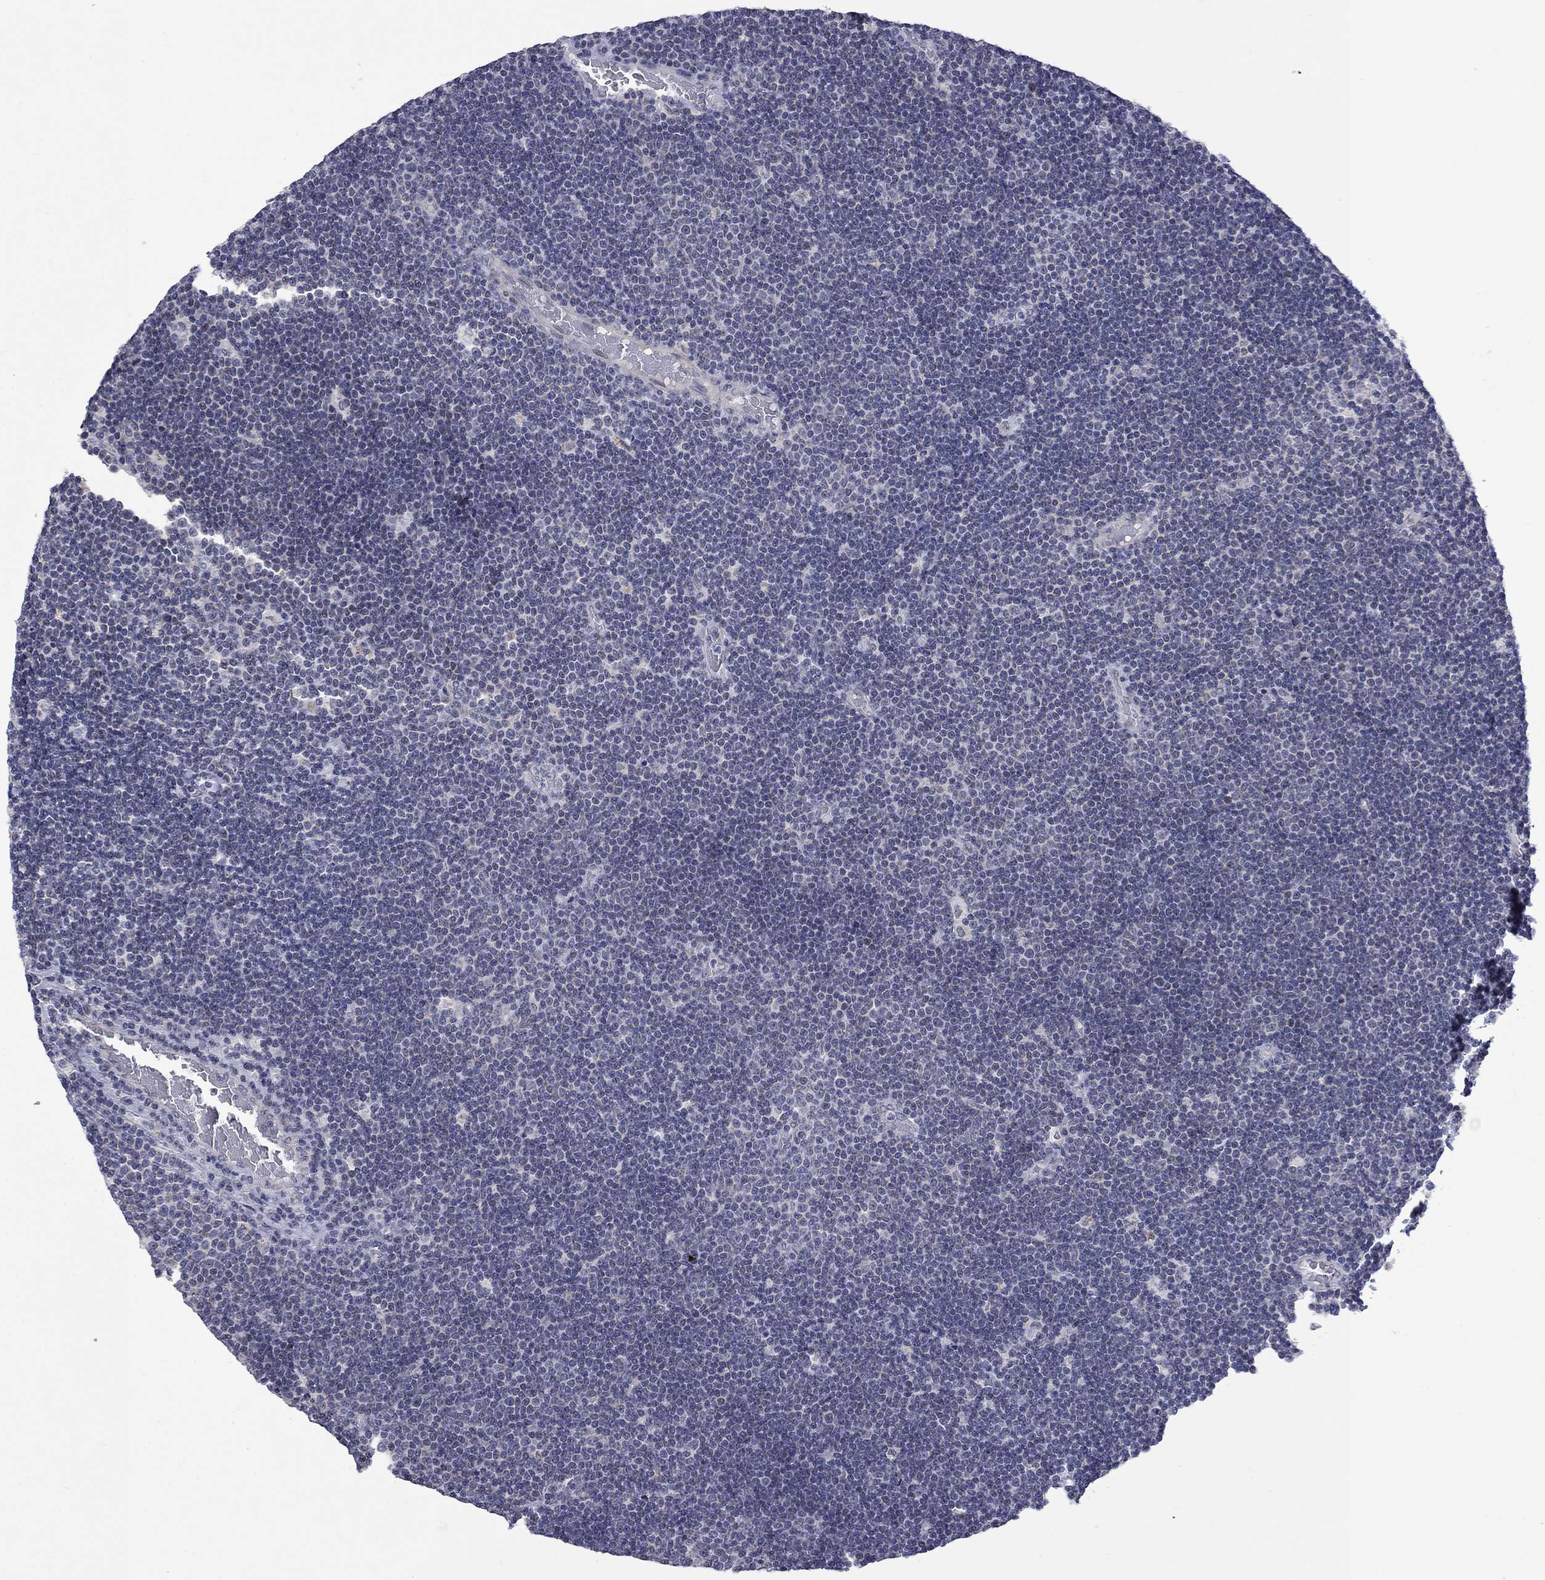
{"staining": {"intensity": "negative", "quantity": "none", "location": "none"}, "tissue": "lymphoma", "cell_type": "Tumor cells", "image_type": "cancer", "snomed": [{"axis": "morphology", "description": "Malignant lymphoma, non-Hodgkin's type, Low grade"}, {"axis": "topography", "description": "Brain"}], "caption": "The immunohistochemistry image has no significant expression in tumor cells of malignant lymphoma, non-Hodgkin's type (low-grade) tissue.", "gene": "KCNJ16", "patient": {"sex": "female", "age": 66}}